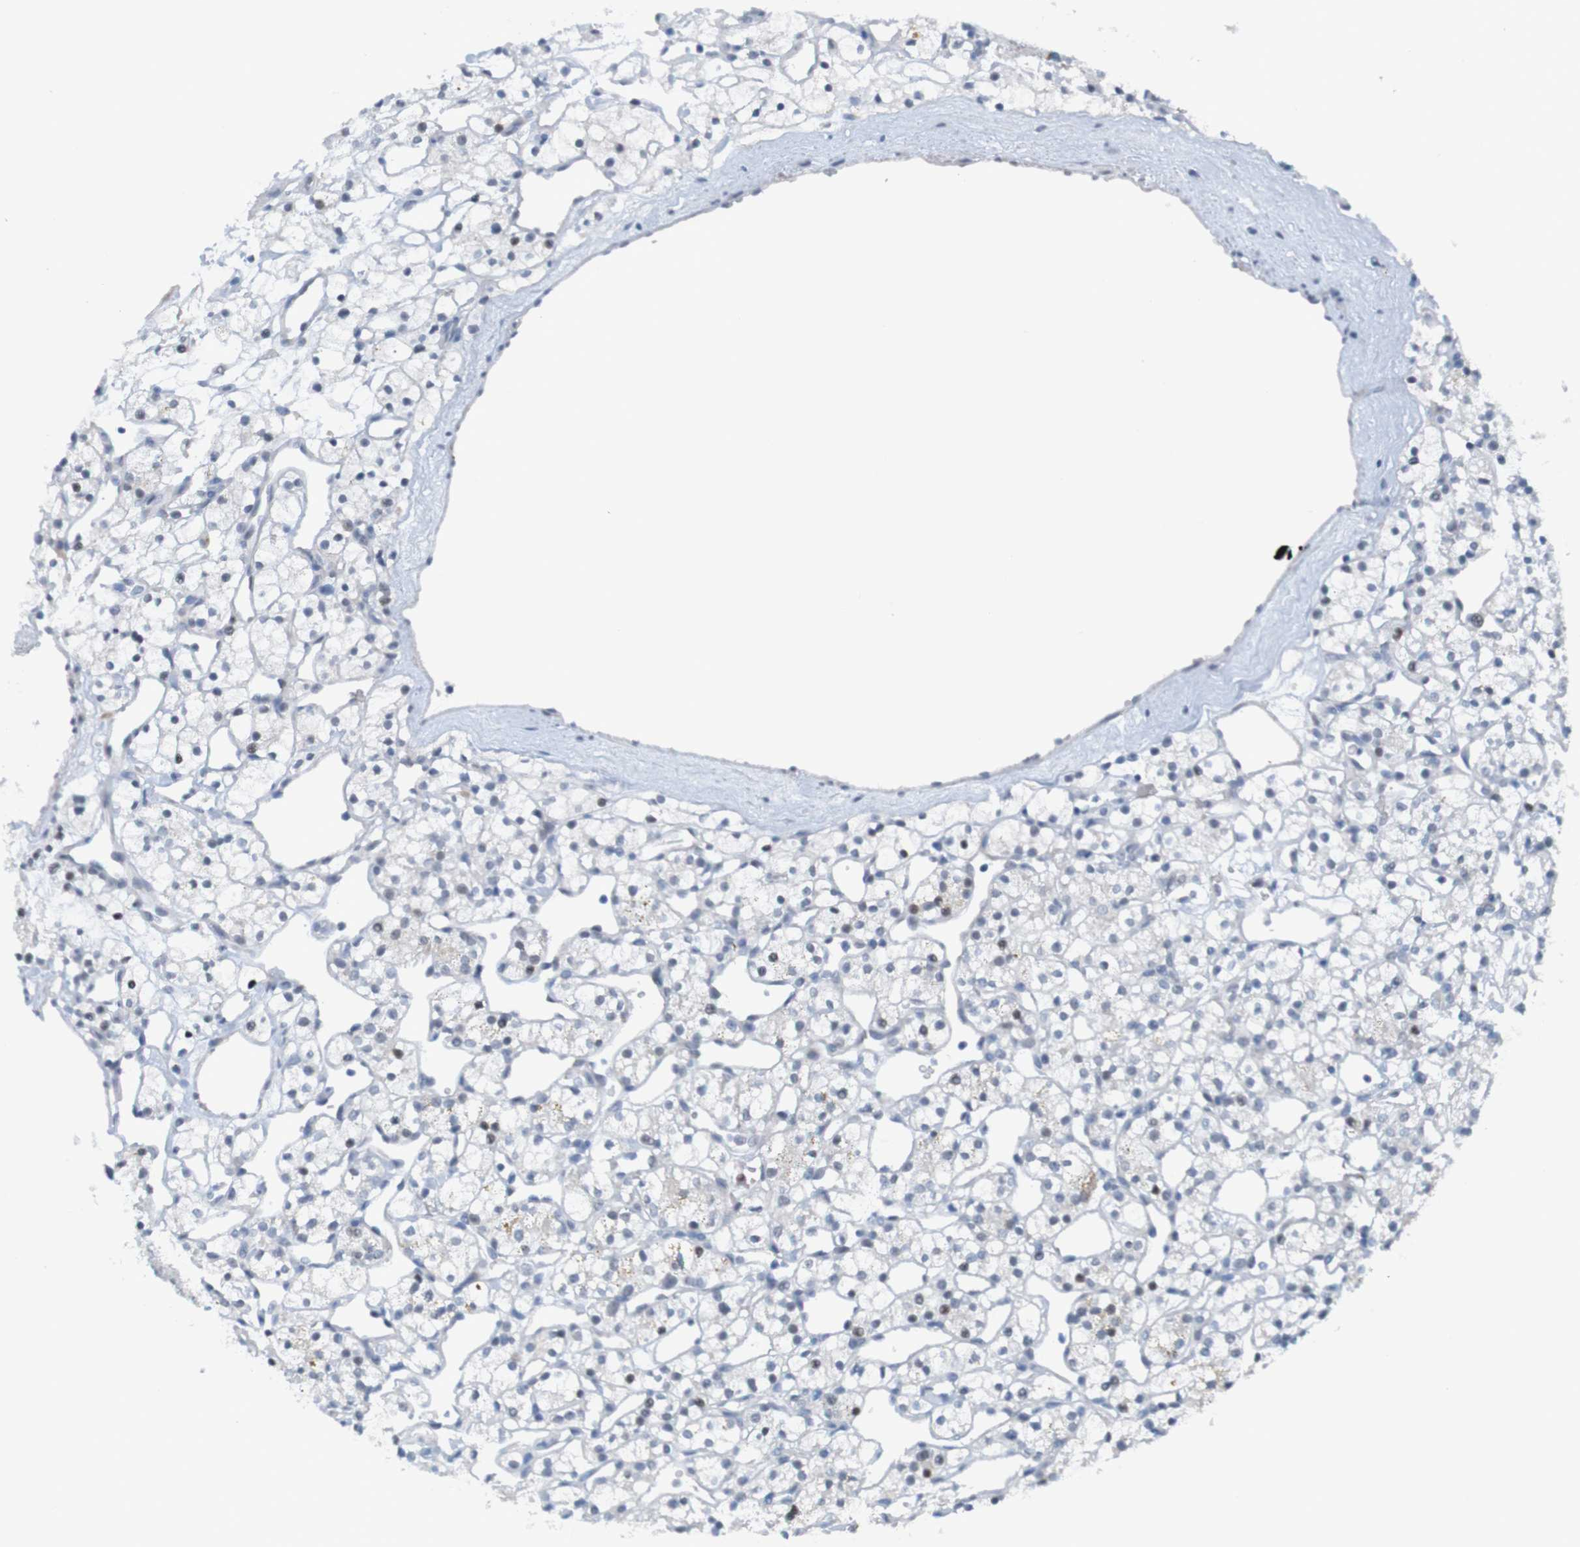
{"staining": {"intensity": "negative", "quantity": "none", "location": "none"}, "tissue": "renal cancer", "cell_type": "Tumor cells", "image_type": "cancer", "snomed": [{"axis": "morphology", "description": "Adenocarcinoma, NOS"}, {"axis": "topography", "description": "Kidney"}], "caption": "The photomicrograph reveals no staining of tumor cells in renal adenocarcinoma.", "gene": "USP36", "patient": {"sex": "female", "age": 60}}